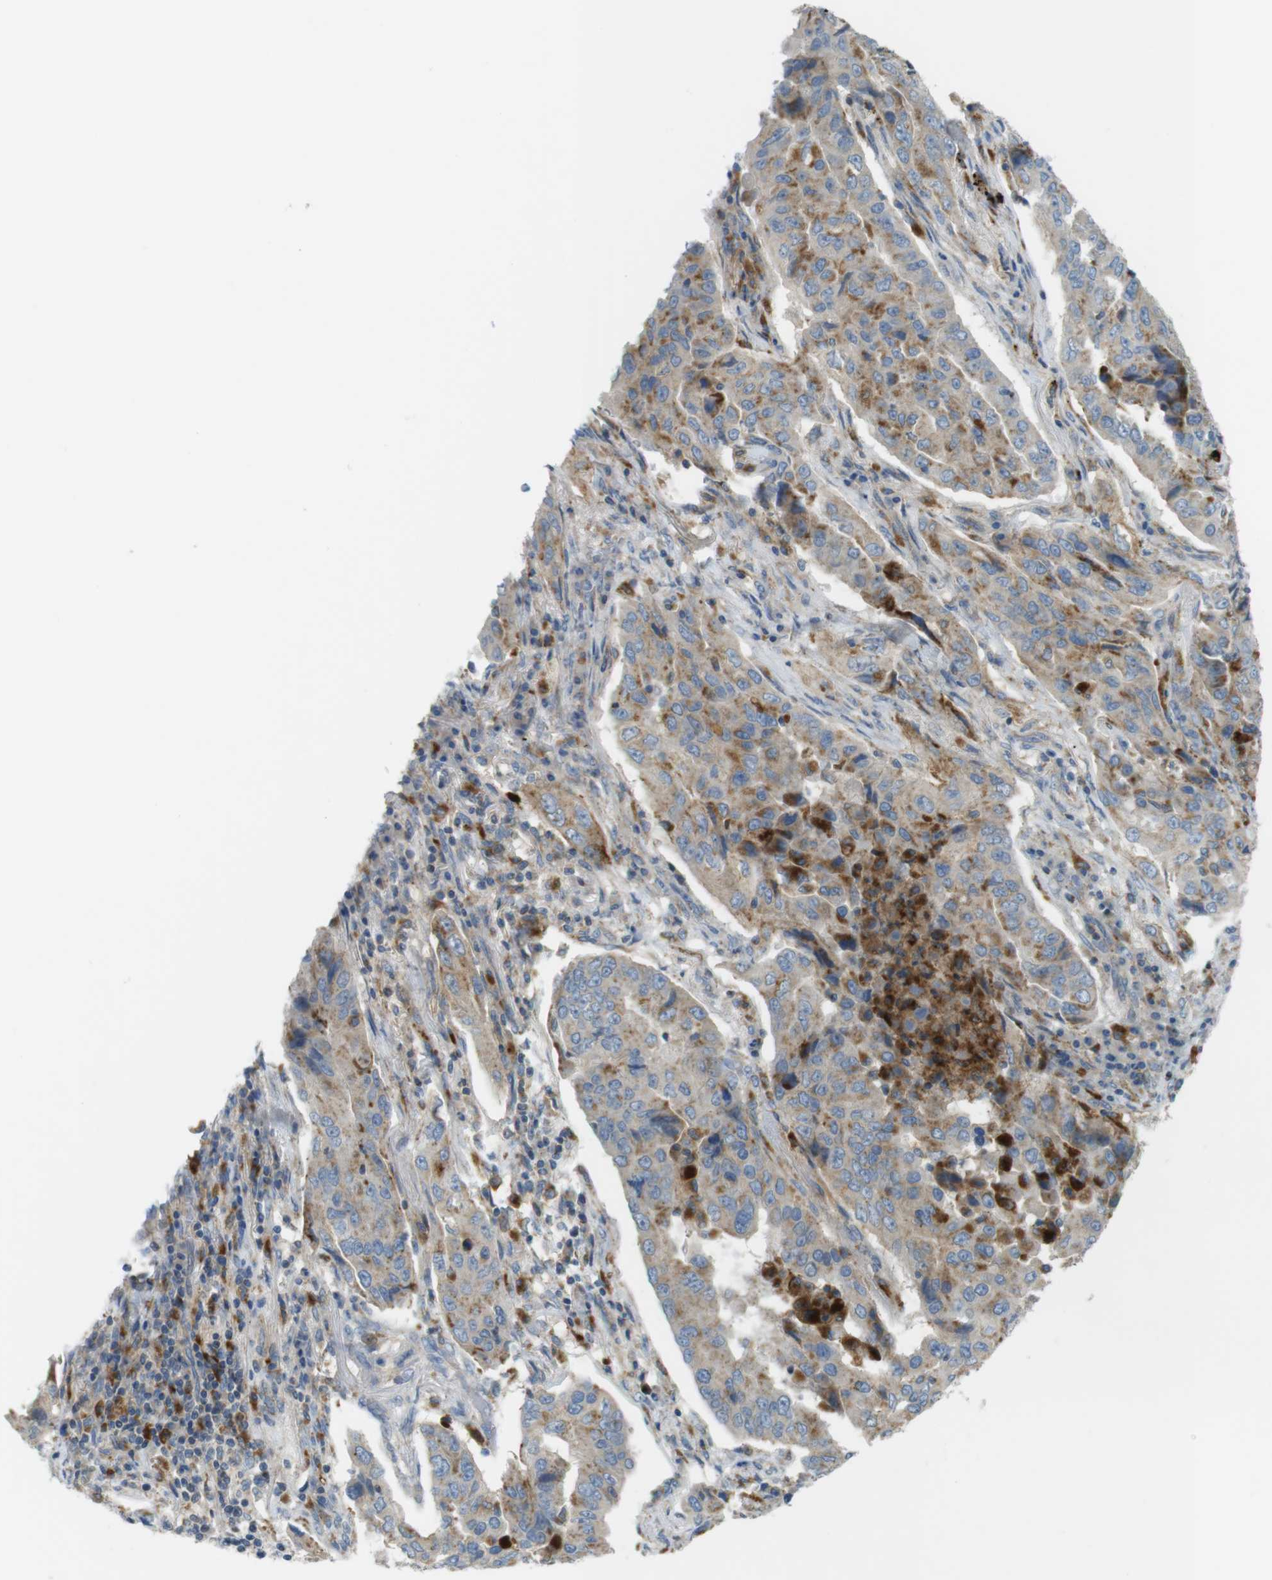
{"staining": {"intensity": "weak", "quantity": "25%-75%", "location": "cytoplasmic/membranous"}, "tissue": "lung cancer", "cell_type": "Tumor cells", "image_type": "cancer", "snomed": [{"axis": "morphology", "description": "Adenocarcinoma, NOS"}, {"axis": "topography", "description": "Lung"}], "caption": "Tumor cells reveal low levels of weak cytoplasmic/membranous expression in approximately 25%-75% of cells in adenocarcinoma (lung). (brown staining indicates protein expression, while blue staining denotes nuclei).", "gene": "LAMP1", "patient": {"sex": "female", "age": 65}}